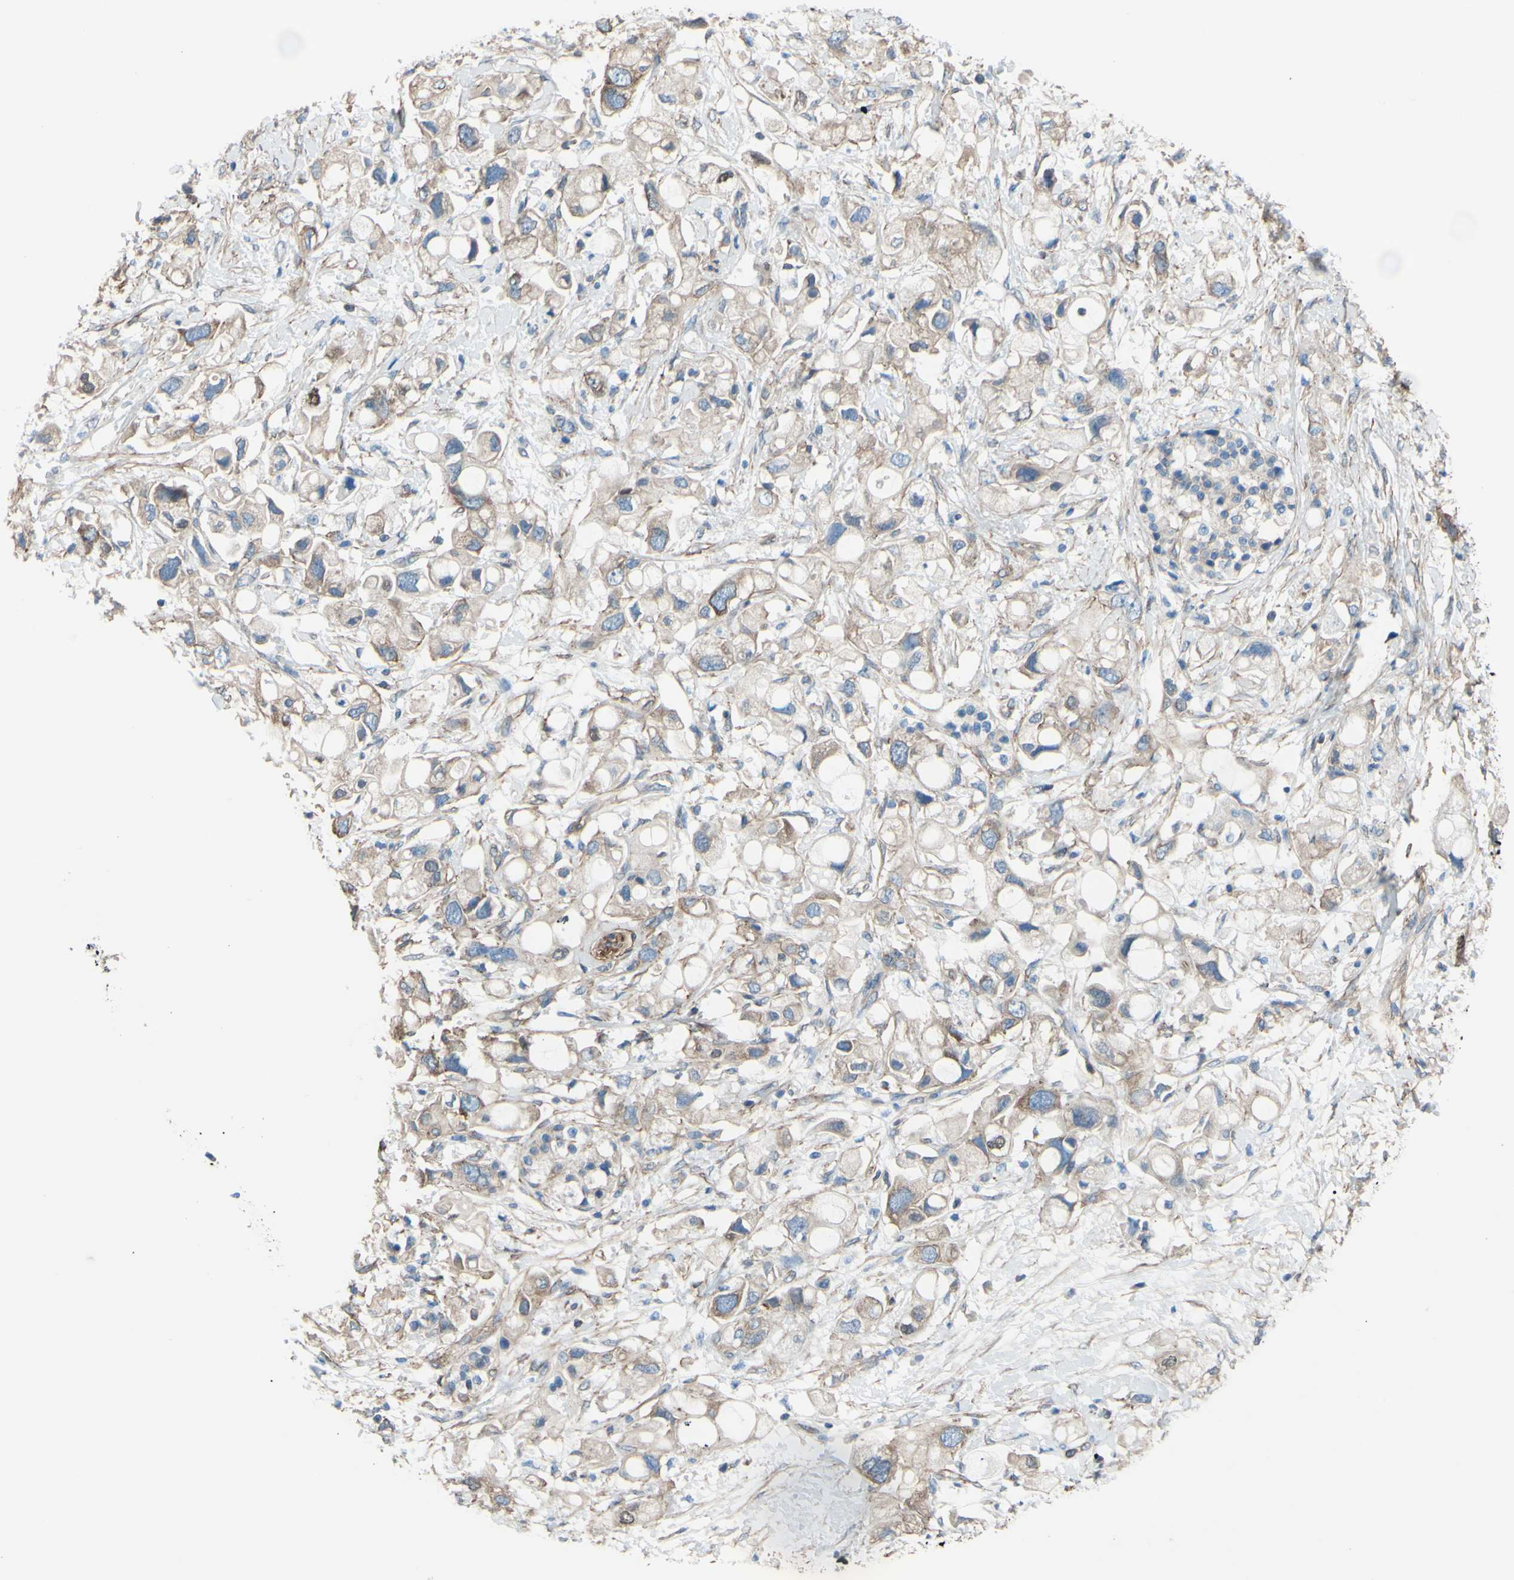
{"staining": {"intensity": "weak", "quantity": ">75%", "location": "cytoplasmic/membranous"}, "tissue": "pancreatic cancer", "cell_type": "Tumor cells", "image_type": "cancer", "snomed": [{"axis": "morphology", "description": "Adenocarcinoma, NOS"}, {"axis": "topography", "description": "Pancreas"}], "caption": "The histopathology image demonstrates staining of pancreatic cancer (adenocarcinoma), revealing weak cytoplasmic/membranous protein staining (brown color) within tumor cells.", "gene": "ADD1", "patient": {"sex": "female", "age": 56}}